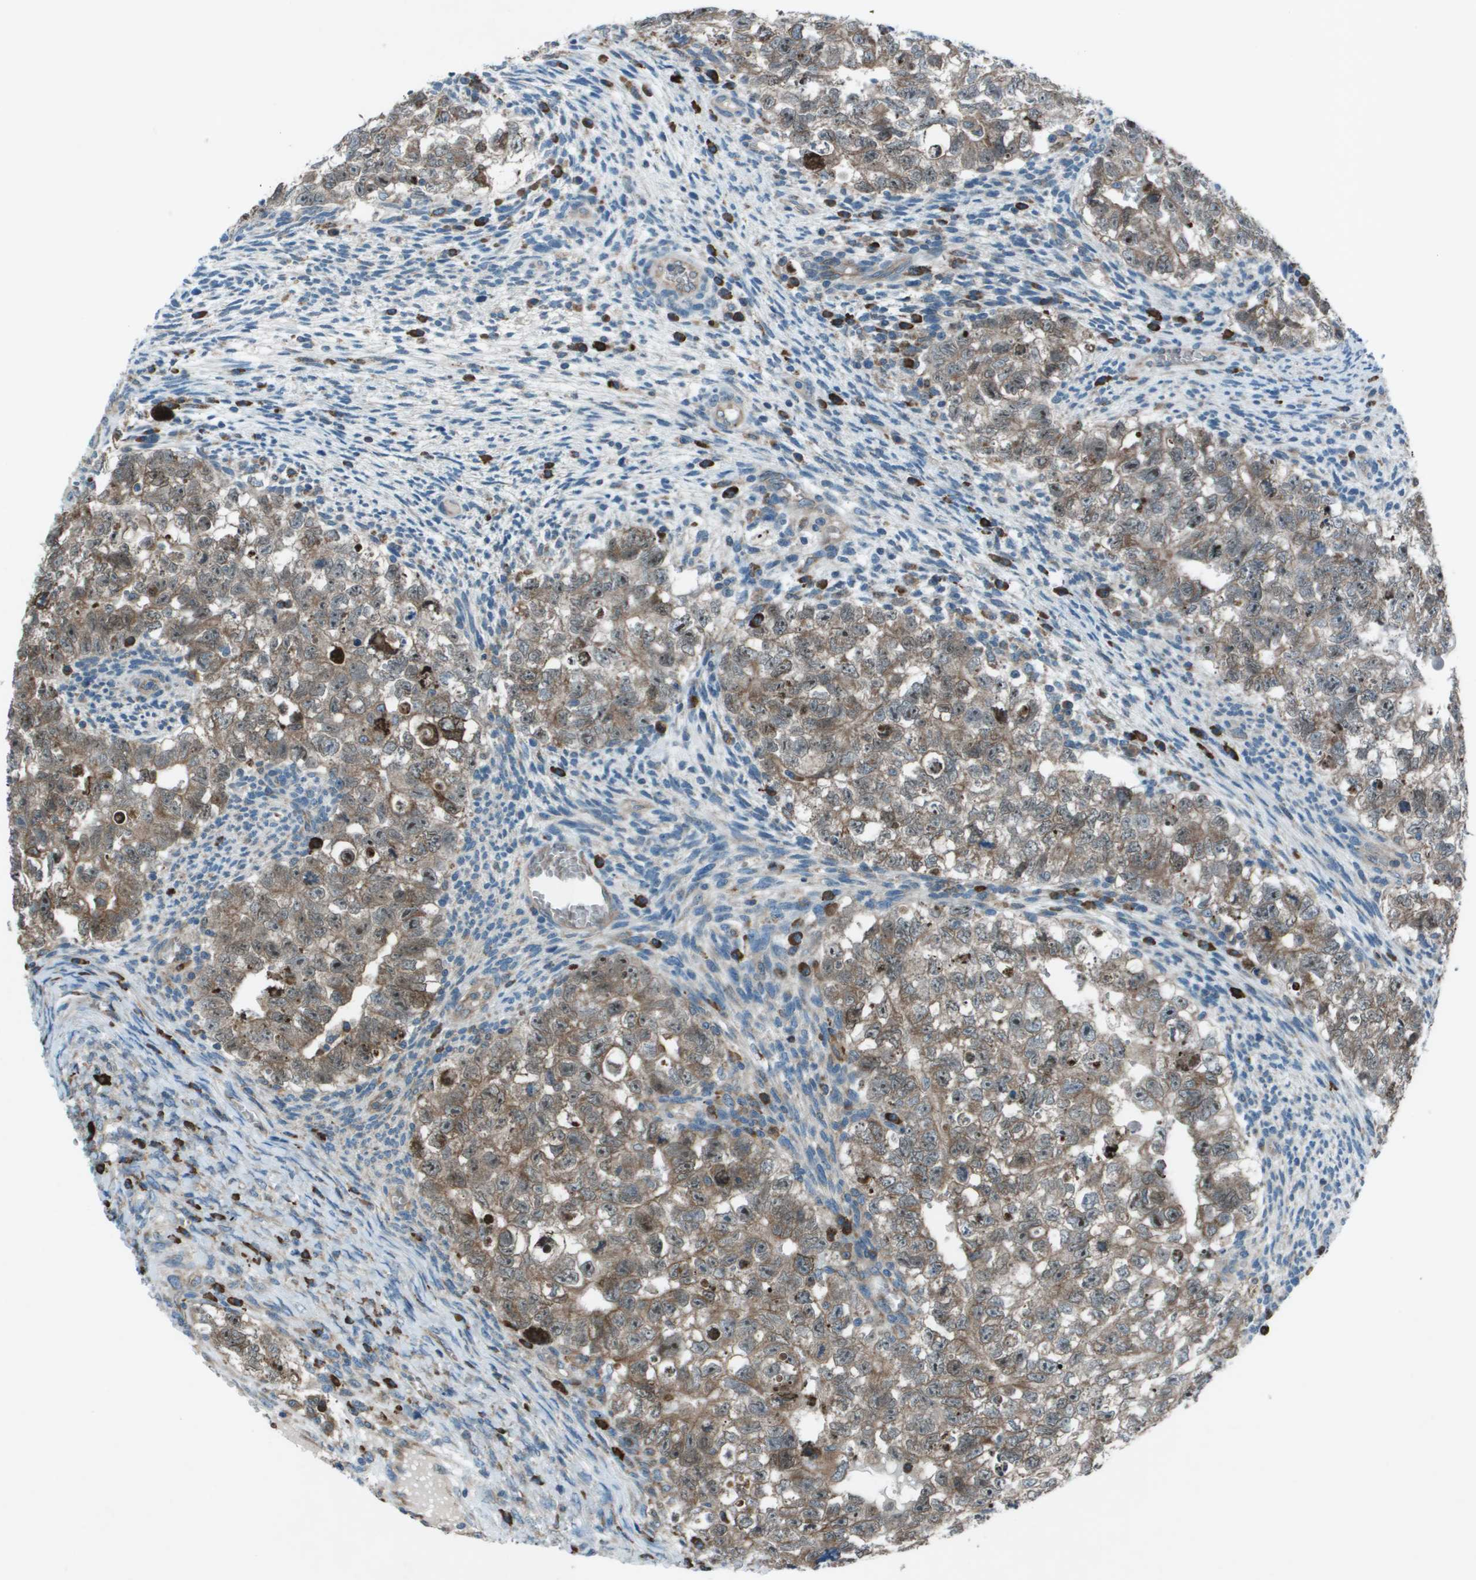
{"staining": {"intensity": "weak", "quantity": ">75%", "location": "cytoplasmic/membranous"}, "tissue": "testis cancer", "cell_type": "Tumor cells", "image_type": "cancer", "snomed": [{"axis": "morphology", "description": "Seminoma, NOS"}, {"axis": "morphology", "description": "Carcinoma, Embryonal, NOS"}, {"axis": "topography", "description": "Testis"}], "caption": "Seminoma (testis) stained with DAB (3,3'-diaminobenzidine) immunohistochemistry (IHC) reveals low levels of weak cytoplasmic/membranous positivity in approximately >75% of tumor cells. (DAB IHC, brown staining for protein, blue staining for nuclei).", "gene": "UTS2", "patient": {"sex": "male", "age": 38}}